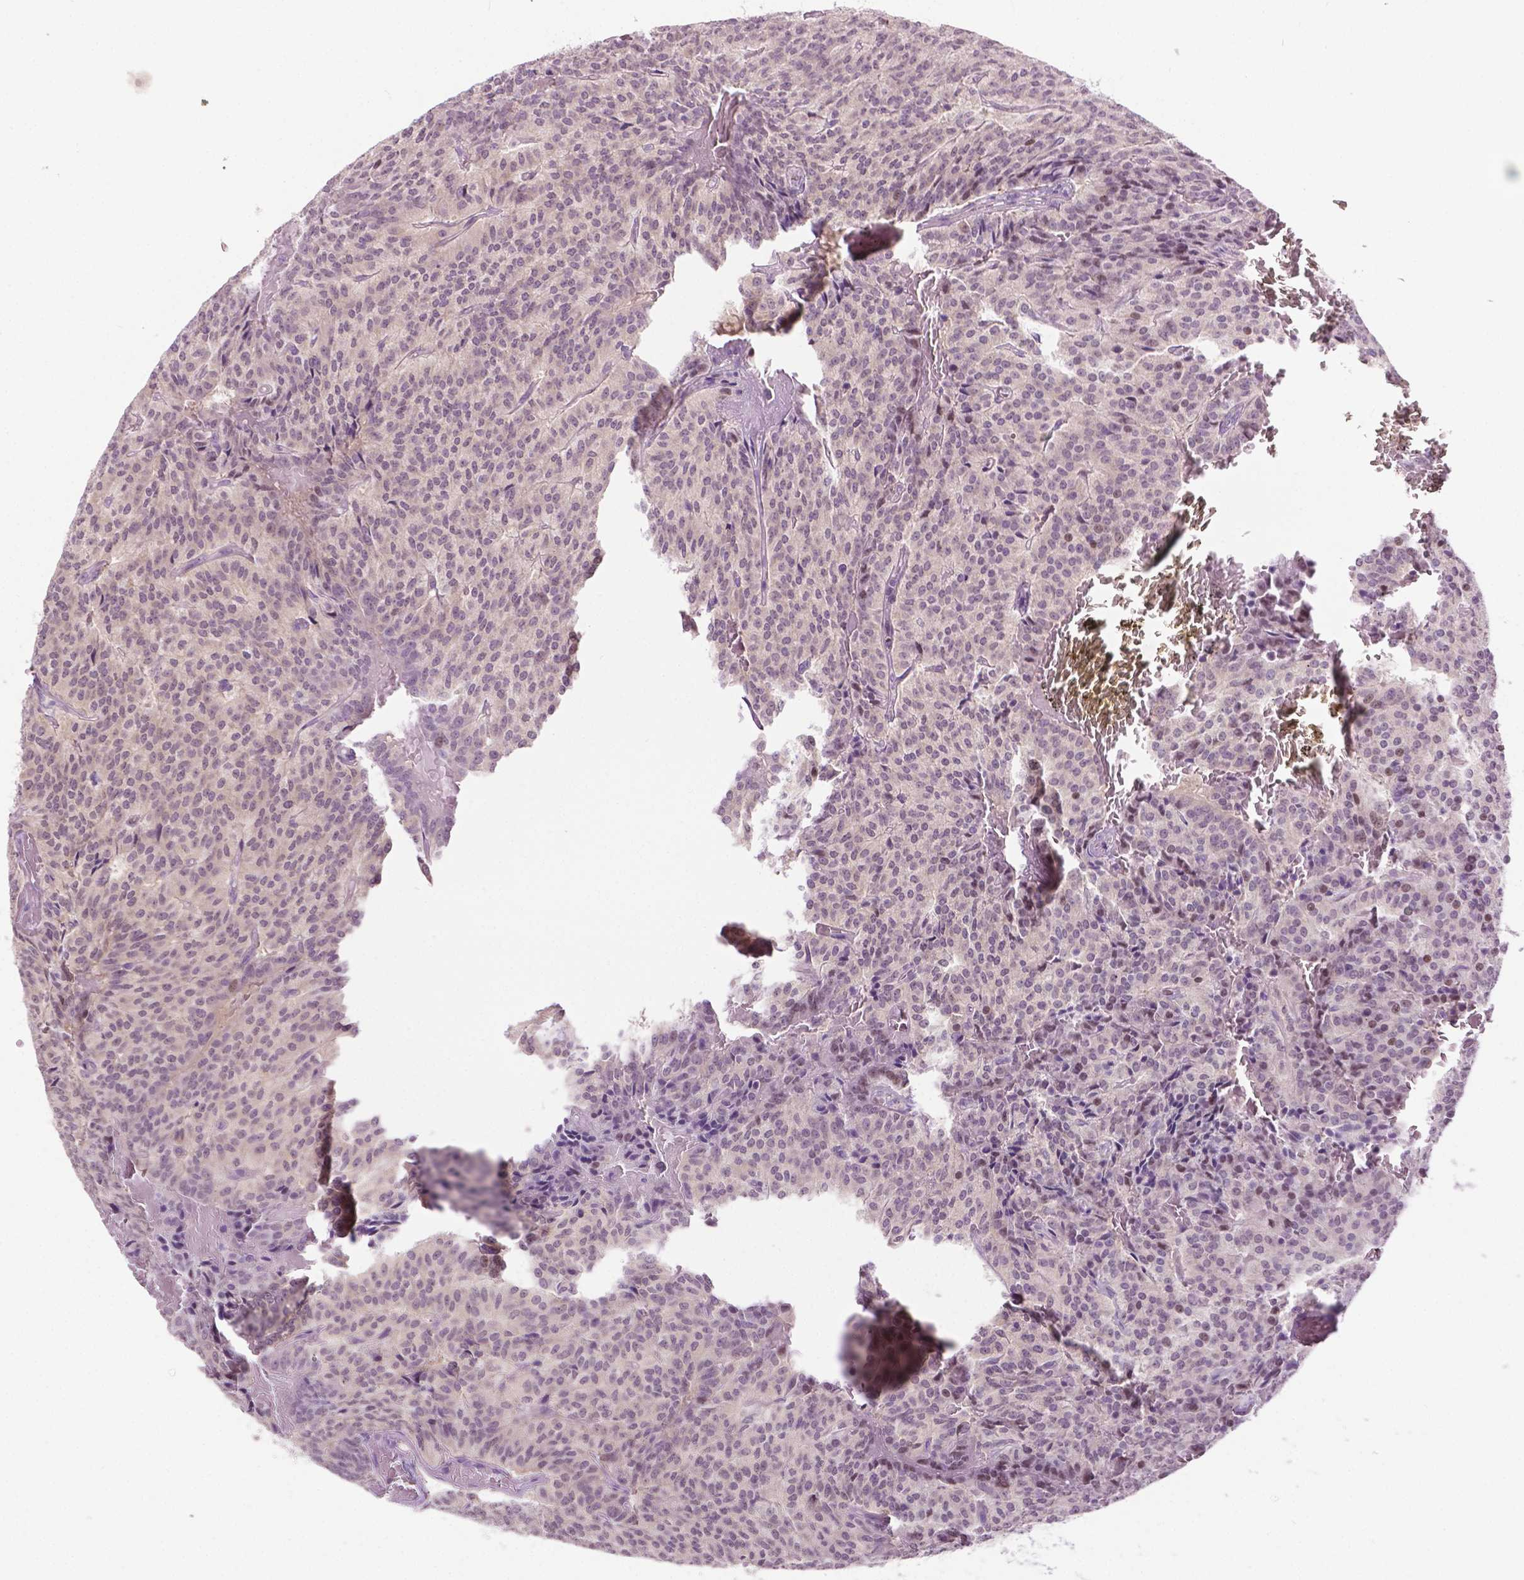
{"staining": {"intensity": "weak", "quantity": "25%-75%", "location": "nuclear"}, "tissue": "carcinoid", "cell_type": "Tumor cells", "image_type": "cancer", "snomed": [{"axis": "morphology", "description": "Carcinoid, malignant, NOS"}, {"axis": "topography", "description": "Lung"}], "caption": "Carcinoid stained for a protein (brown) shows weak nuclear positive staining in about 25%-75% of tumor cells.", "gene": "DENND4A", "patient": {"sex": "male", "age": 70}}